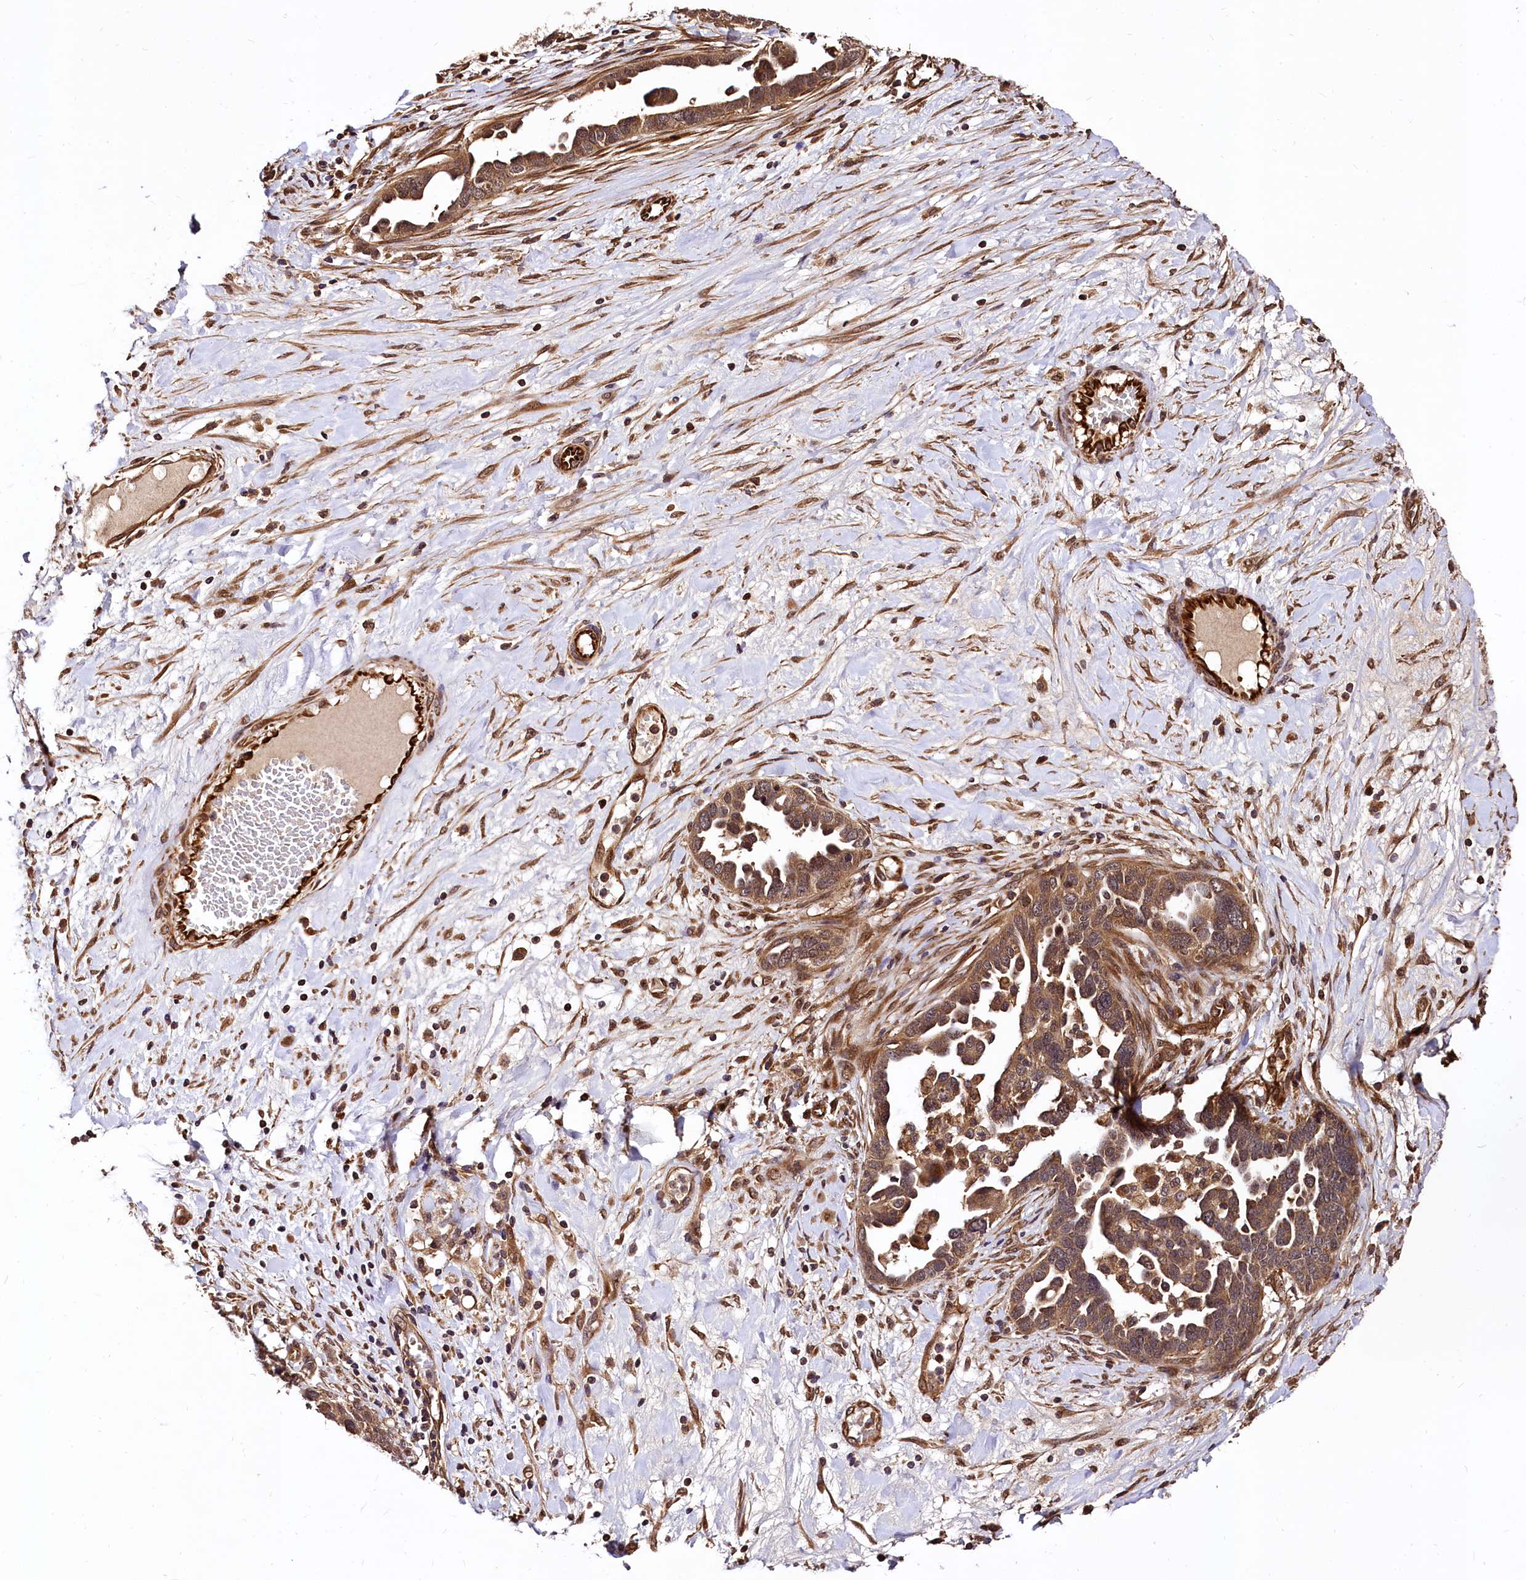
{"staining": {"intensity": "moderate", "quantity": ">75%", "location": "cytoplasmic/membranous"}, "tissue": "ovarian cancer", "cell_type": "Tumor cells", "image_type": "cancer", "snomed": [{"axis": "morphology", "description": "Cystadenocarcinoma, serous, NOS"}, {"axis": "topography", "description": "Ovary"}], "caption": "Protein staining of ovarian cancer tissue exhibits moderate cytoplasmic/membranous expression in approximately >75% of tumor cells.", "gene": "TBCEL", "patient": {"sex": "female", "age": 54}}